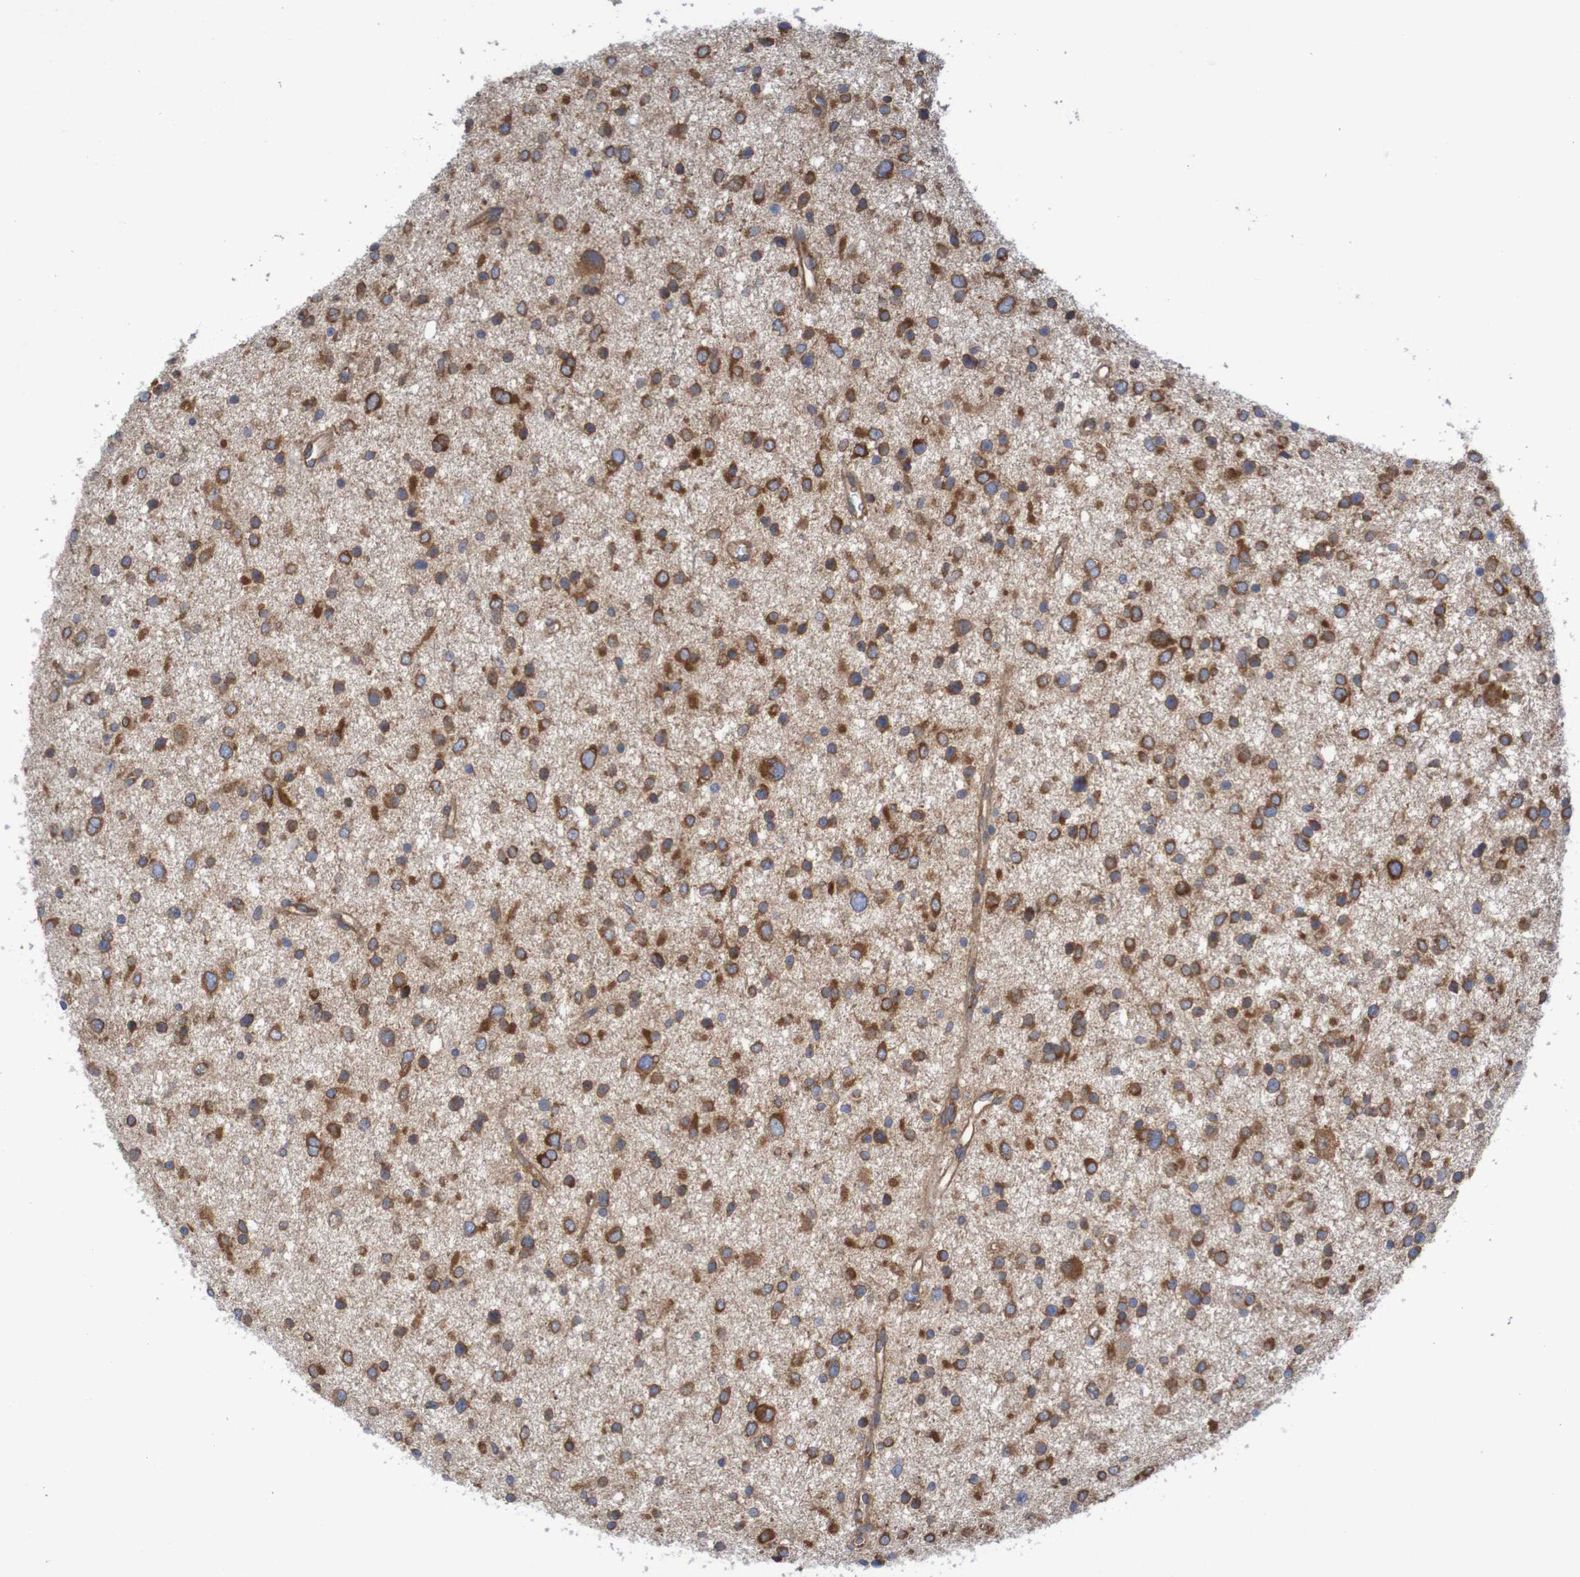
{"staining": {"intensity": "strong", "quantity": ">75%", "location": "cytoplasmic/membranous"}, "tissue": "glioma", "cell_type": "Tumor cells", "image_type": "cancer", "snomed": [{"axis": "morphology", "description": "Glioma, malignant, Low grade"}, {"axis": "topography", "description": "Brain"}], "caption": "Malignant glioma (low-grade) tissue displays strong cytoplasmic/membranous staining in about >75% of tumor cells, visualized by immunohistochemistry.", "gene": "LRRC47", "patient": {"sex": "female", "age": 37}}